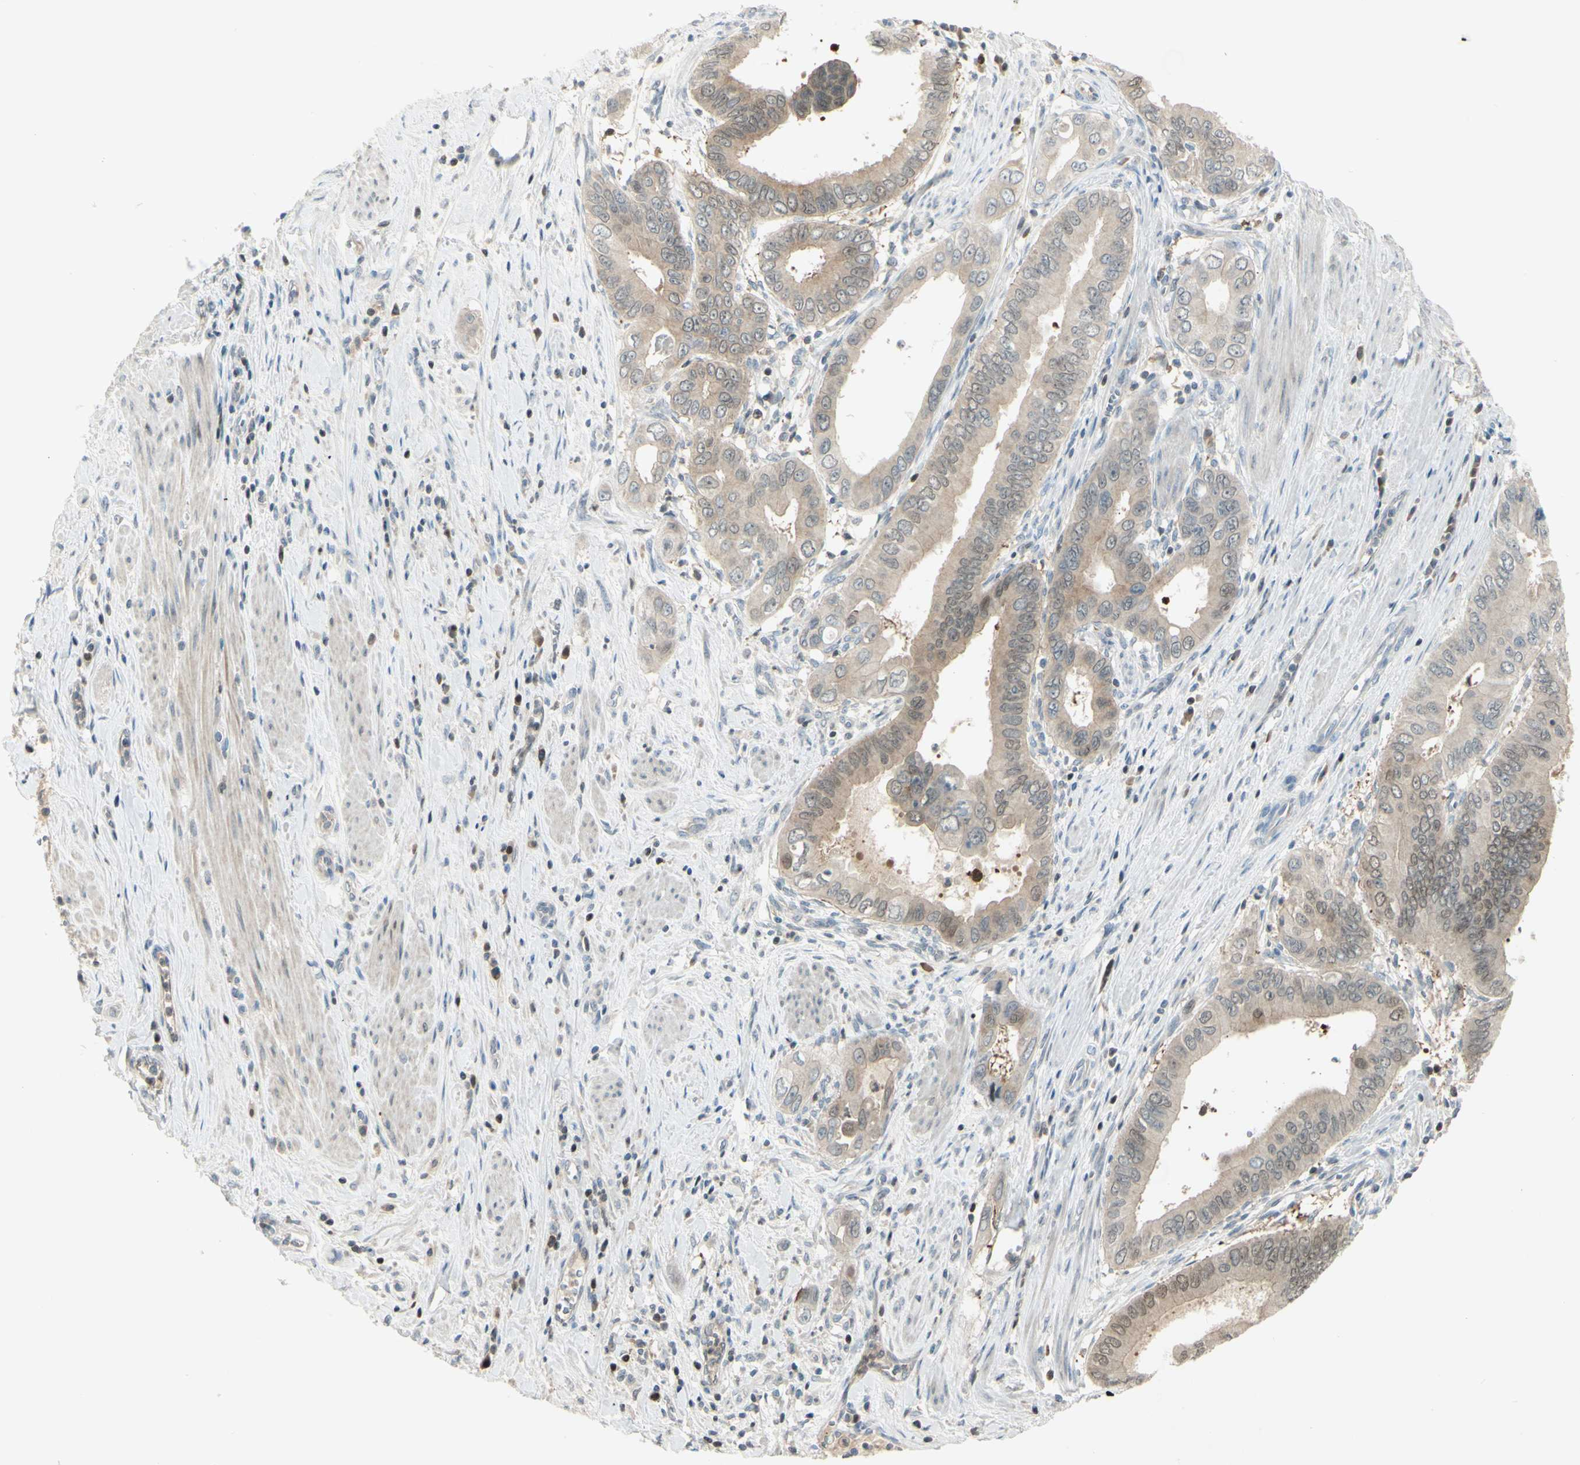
{"staining": {"intensity": "weak", "quantity": ">75%", "location": "cytoplasmic/membranous"}, "tissue": "pancreatic cancer", "cell_type": "Tumor cells", "image_type": "cancer", "snomed": [{"axis": "morphology", "description": "Normal tissue, NOS"}, {"axis": "topography", "description": "Lymph node"}], "caption": "This is a histology image of IHC staining of pancreatic cancer, which shows weak staining in the cytoplasmic/membranous of tumor cells.", "gene": "C1orf159", "patient": {"sex": "male", "age": 50}}